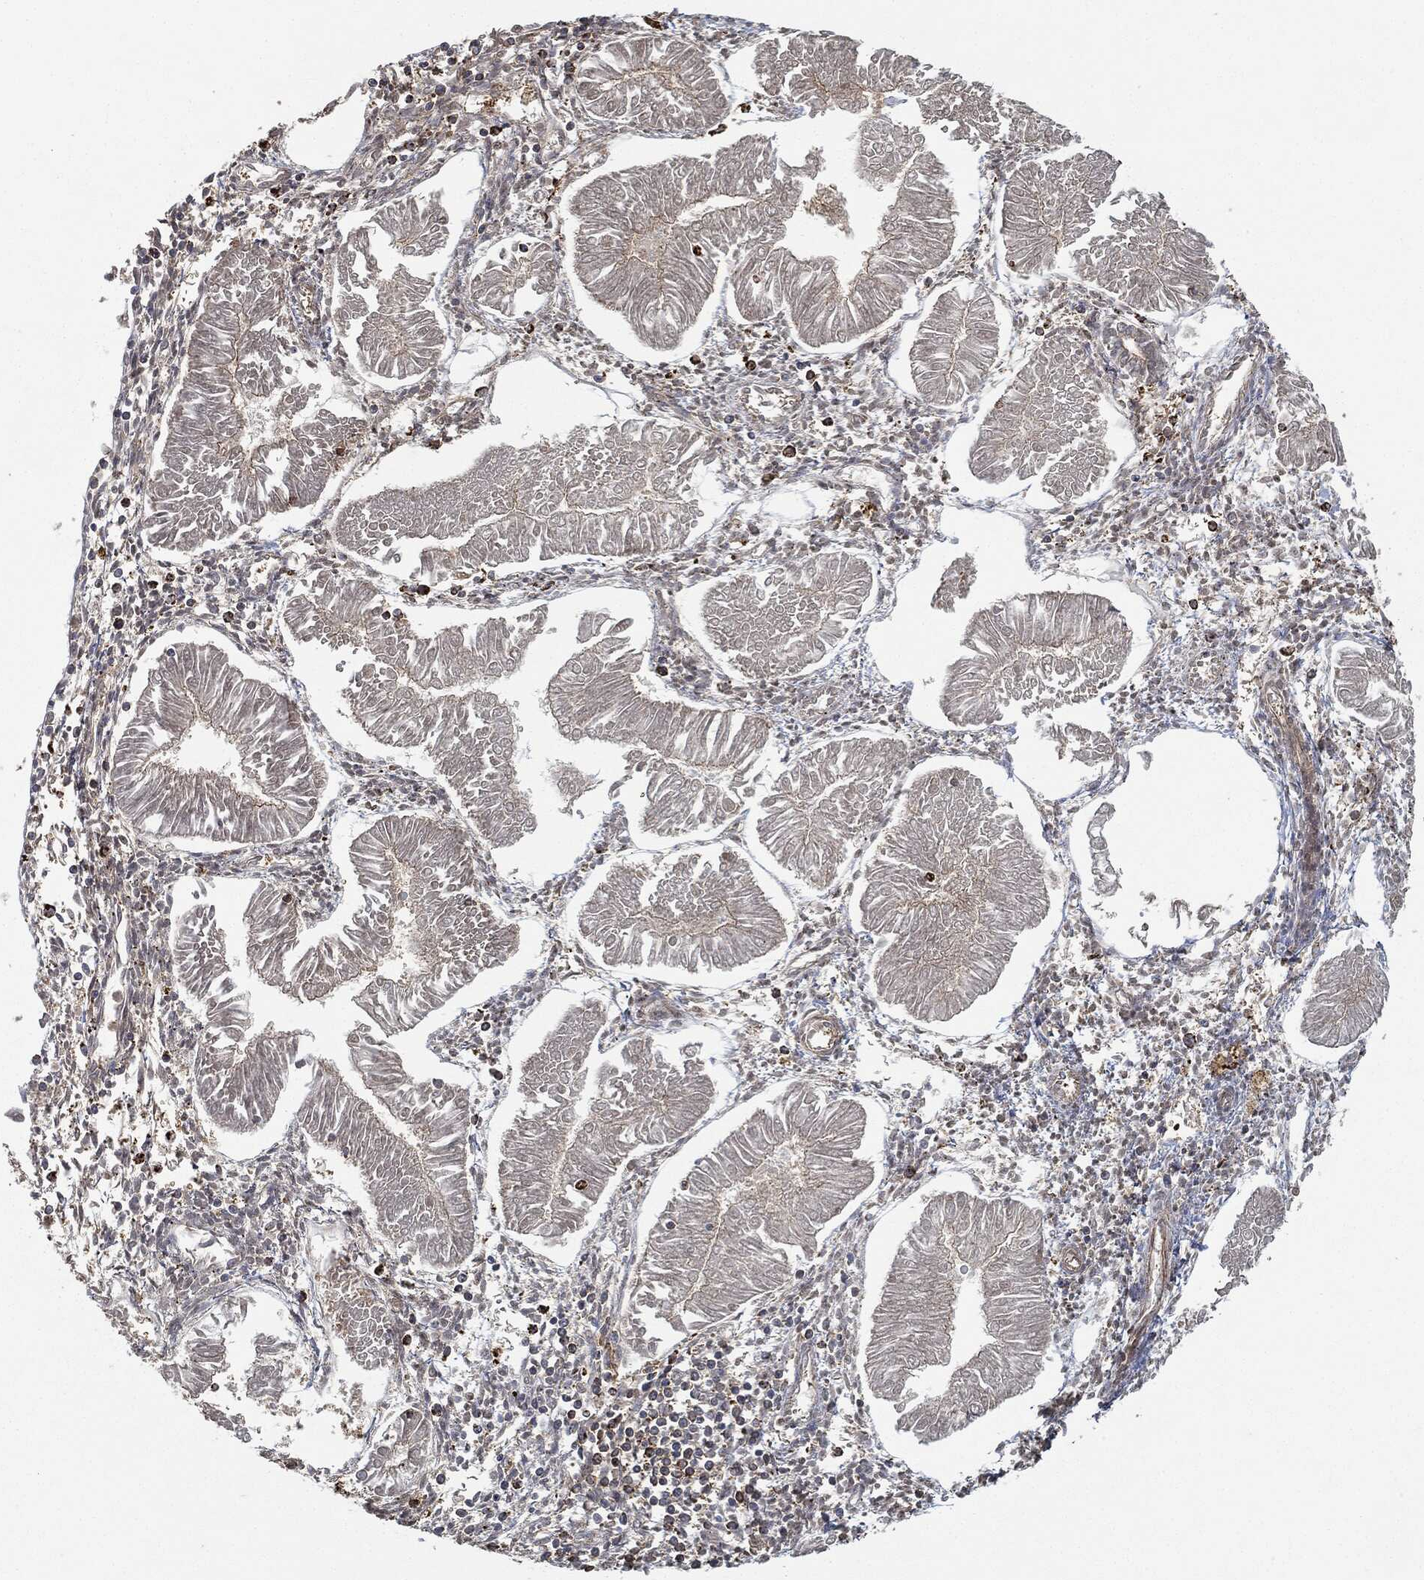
{"staining": {"intensity": "negative", "quantity": "none", "location": "none"}, "tissue": "endometrial cancer", "cell_type": "Tumor cells", "image_type": "cancer", "snomed": [{"axis": "morphology", "description": "Adenocarcinoma, NOS"}, {"axis": "topography", "description": "Endometrium"}], "caption": "Immunohistochemistry image of adenocarcinoma (endometrial) stained for a protein (brown), which displays no positivity in tumor cells.", "gene": "TPT1", "patient": {"sex": "female", "age": 53}}